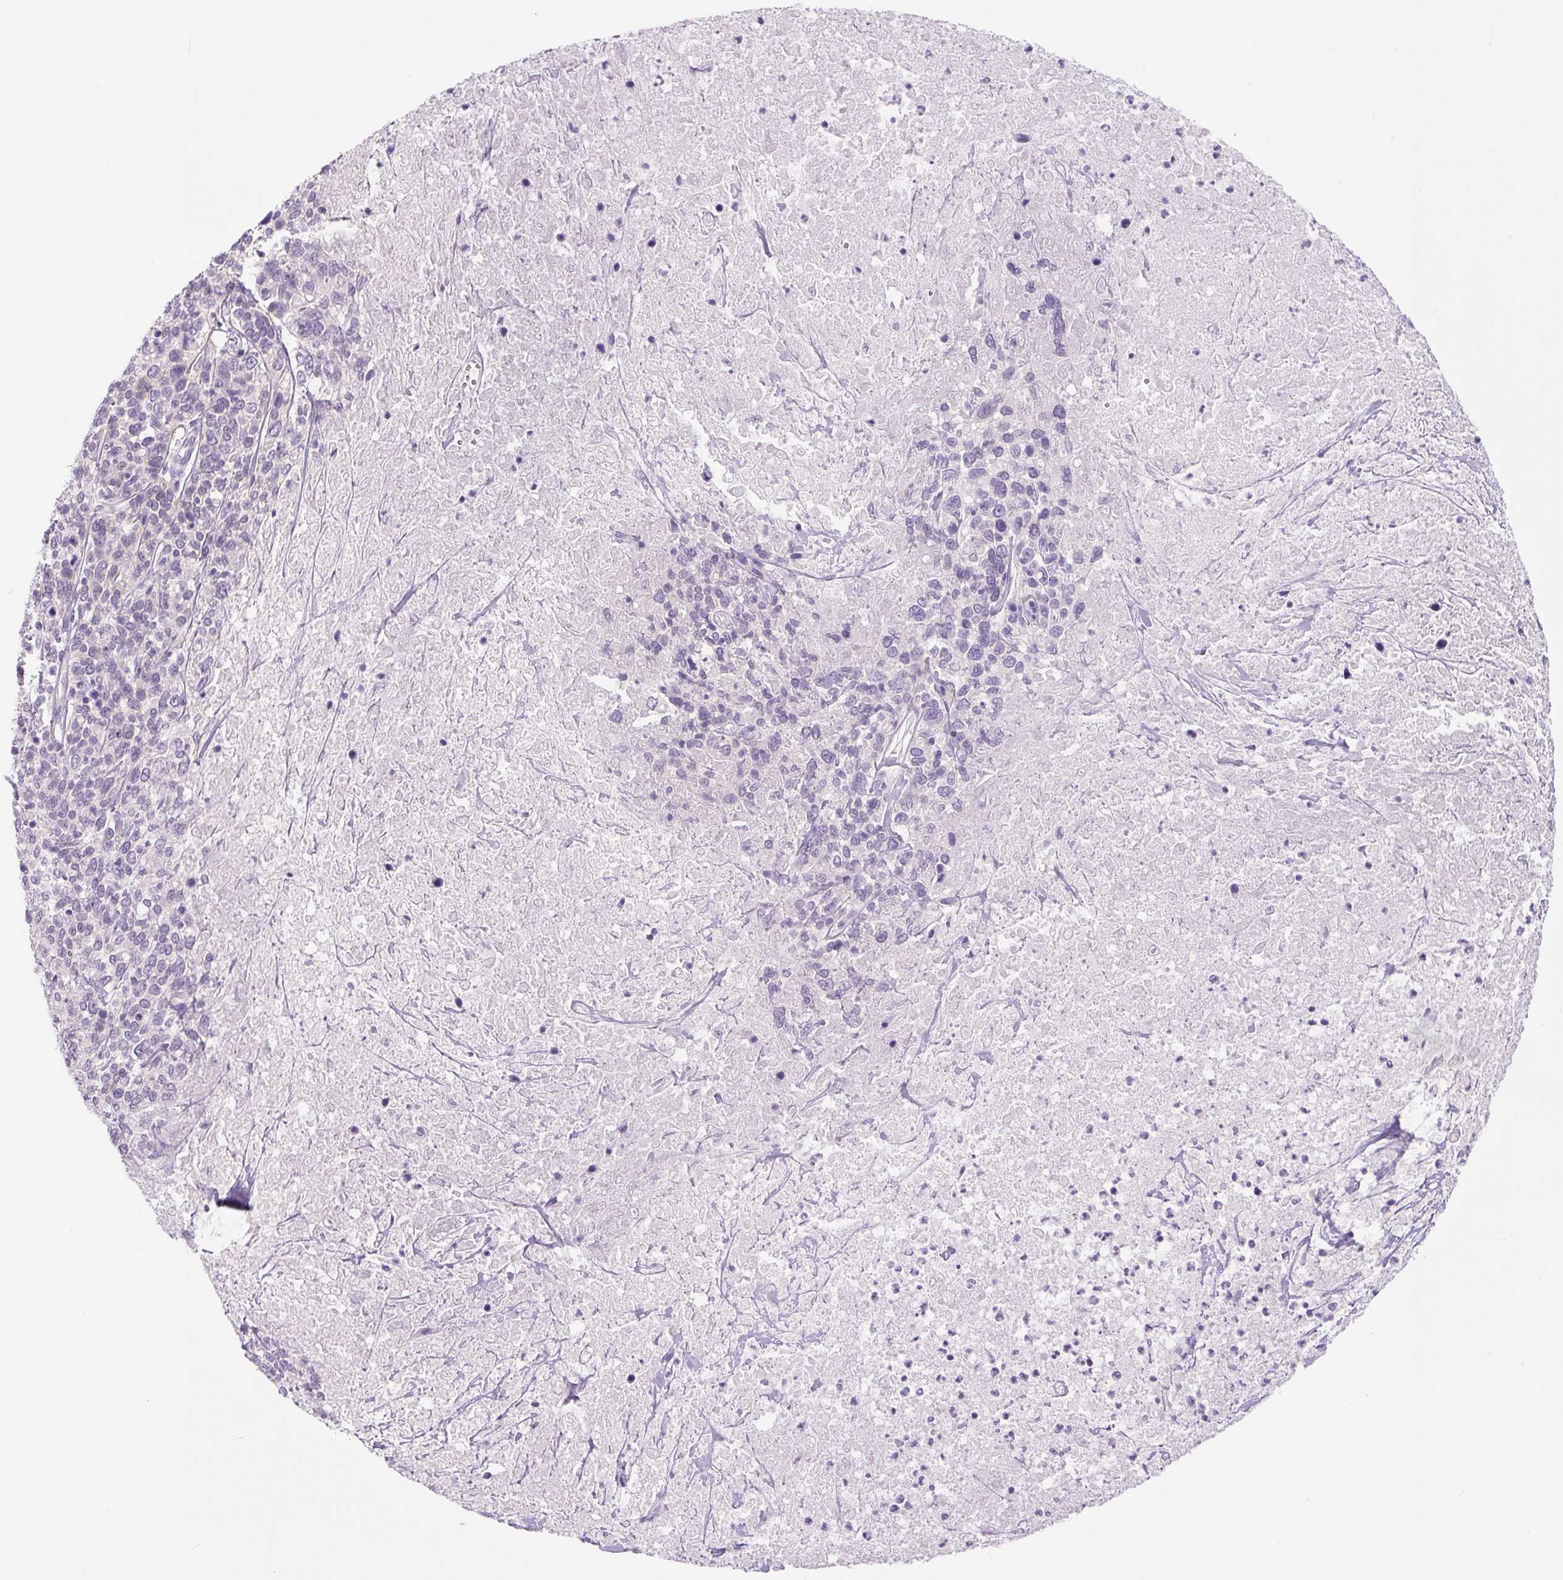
{"staining": {"intensity": "negative", "quantity": "none", "location": "none"}, "tissue": "cervical cancer", "cell_type": "Tumor cells", "image_type": "cancer", "snomed": [{"axis": "morphology", "description": "Squamous cell carcinoma, NOS"}, {"axis": "topography", "description": "Cervix"}], "caption": "Immunohistochemical staining of squamous cell carcinoma (cervical) reveals no significant positivity in tumor cells. (Stains: DAB (3,3'-diaminobenzidine) immunohistochemistry with hematoxylin counter stain, Microscopy: brightfield microscopy at high magnification).", "gene": "COL9A2", "patient": {"sex": "female", "age": 46}}